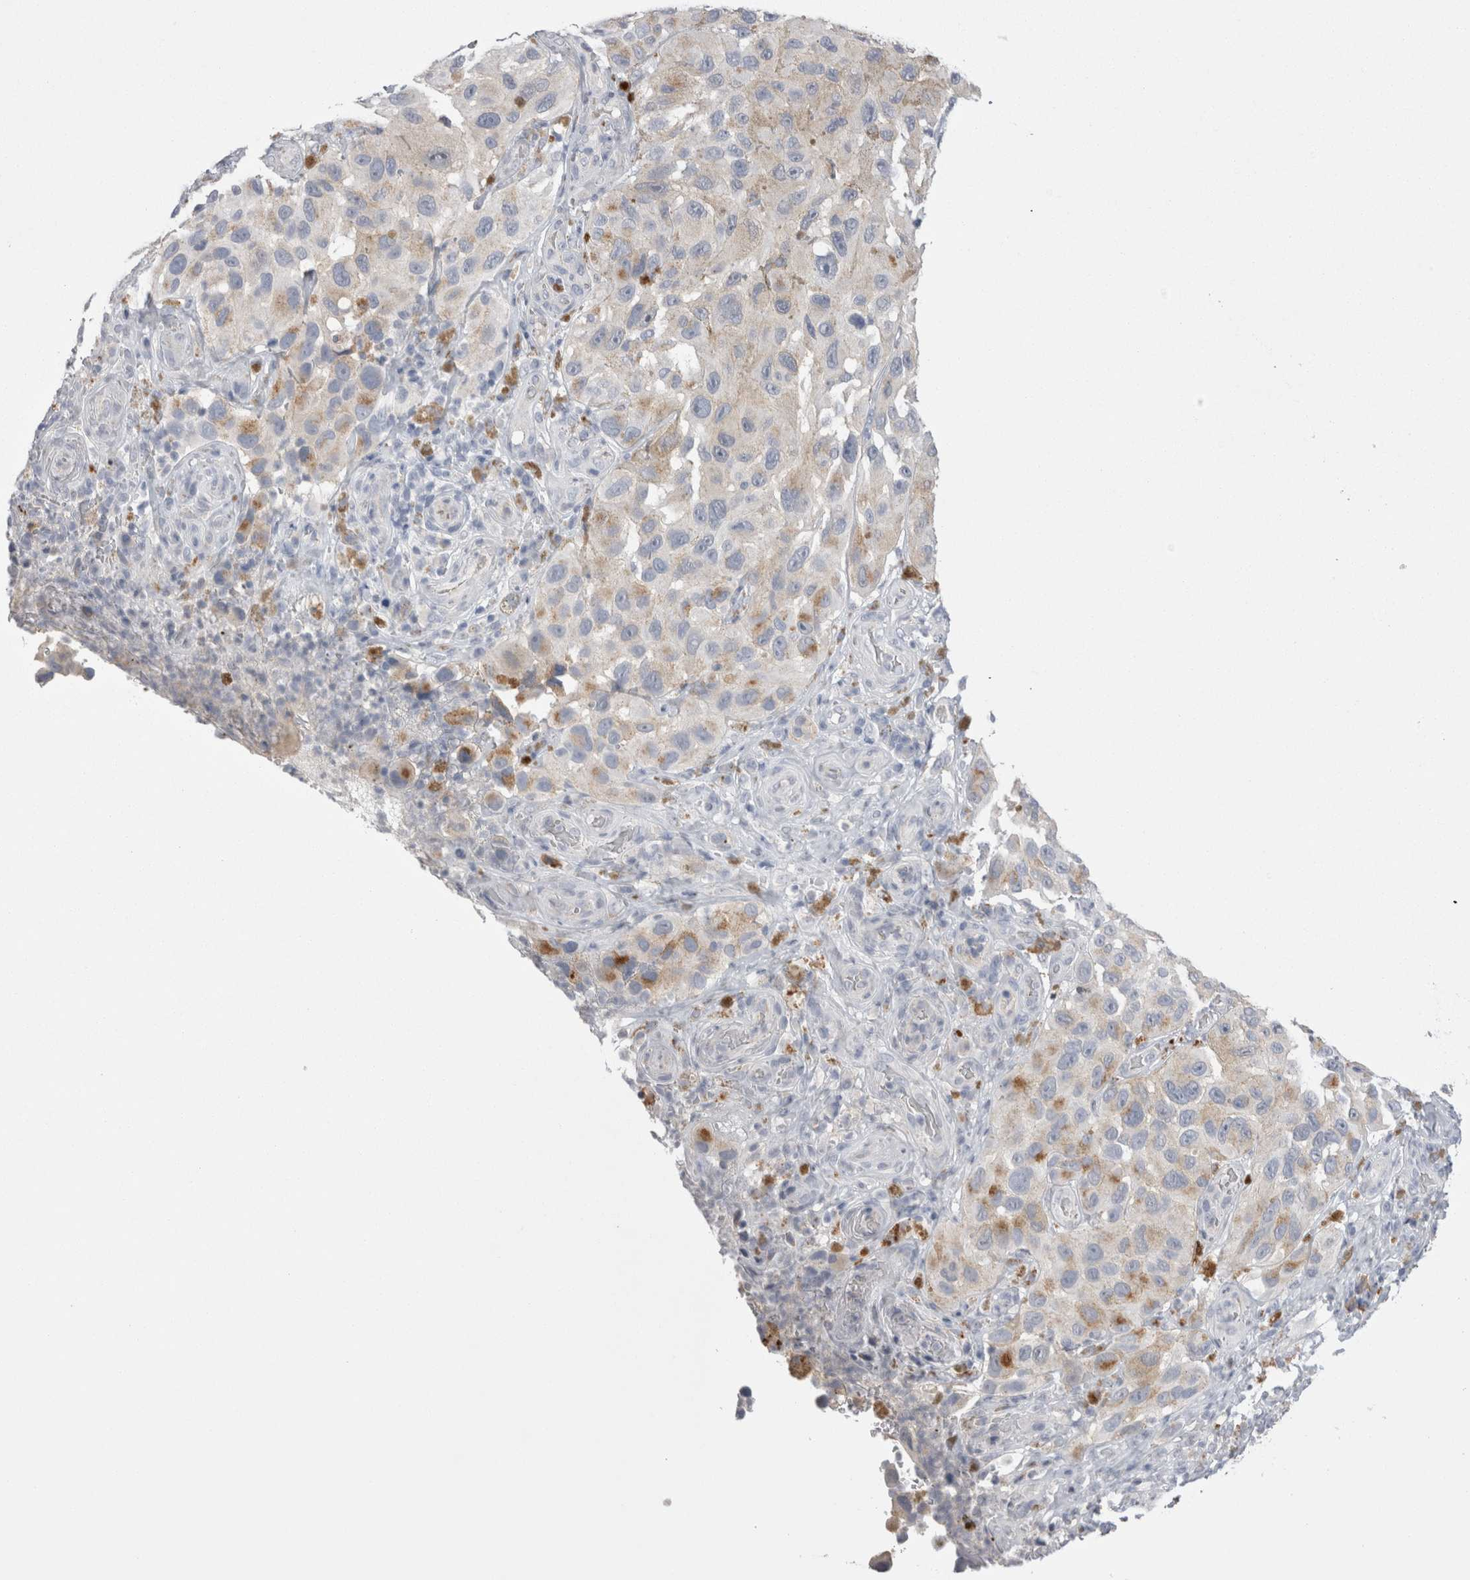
{"staining": {"intensity": "weak", "quantity": "25%-75%", "location": "cytoplasmic/membranous"}, "tissue": "melanoma", "cell_type": "Tumor cells", "image_type": "cancer", "snomed": [{"axis": "morphology", "description": "Malignant melanoma, NOS"}, {"axis": "topography", "description": "Skin"}], "caption": "Protein analysis of melanoma tissue reveals weak cytoplasmic/membranous staining in approximately 25%-75% of tumor cells. (IHC, brightfield microscopy, high magnification).", "gene": "EPDR1", "patient": {"sex": "female", "age": 73}}